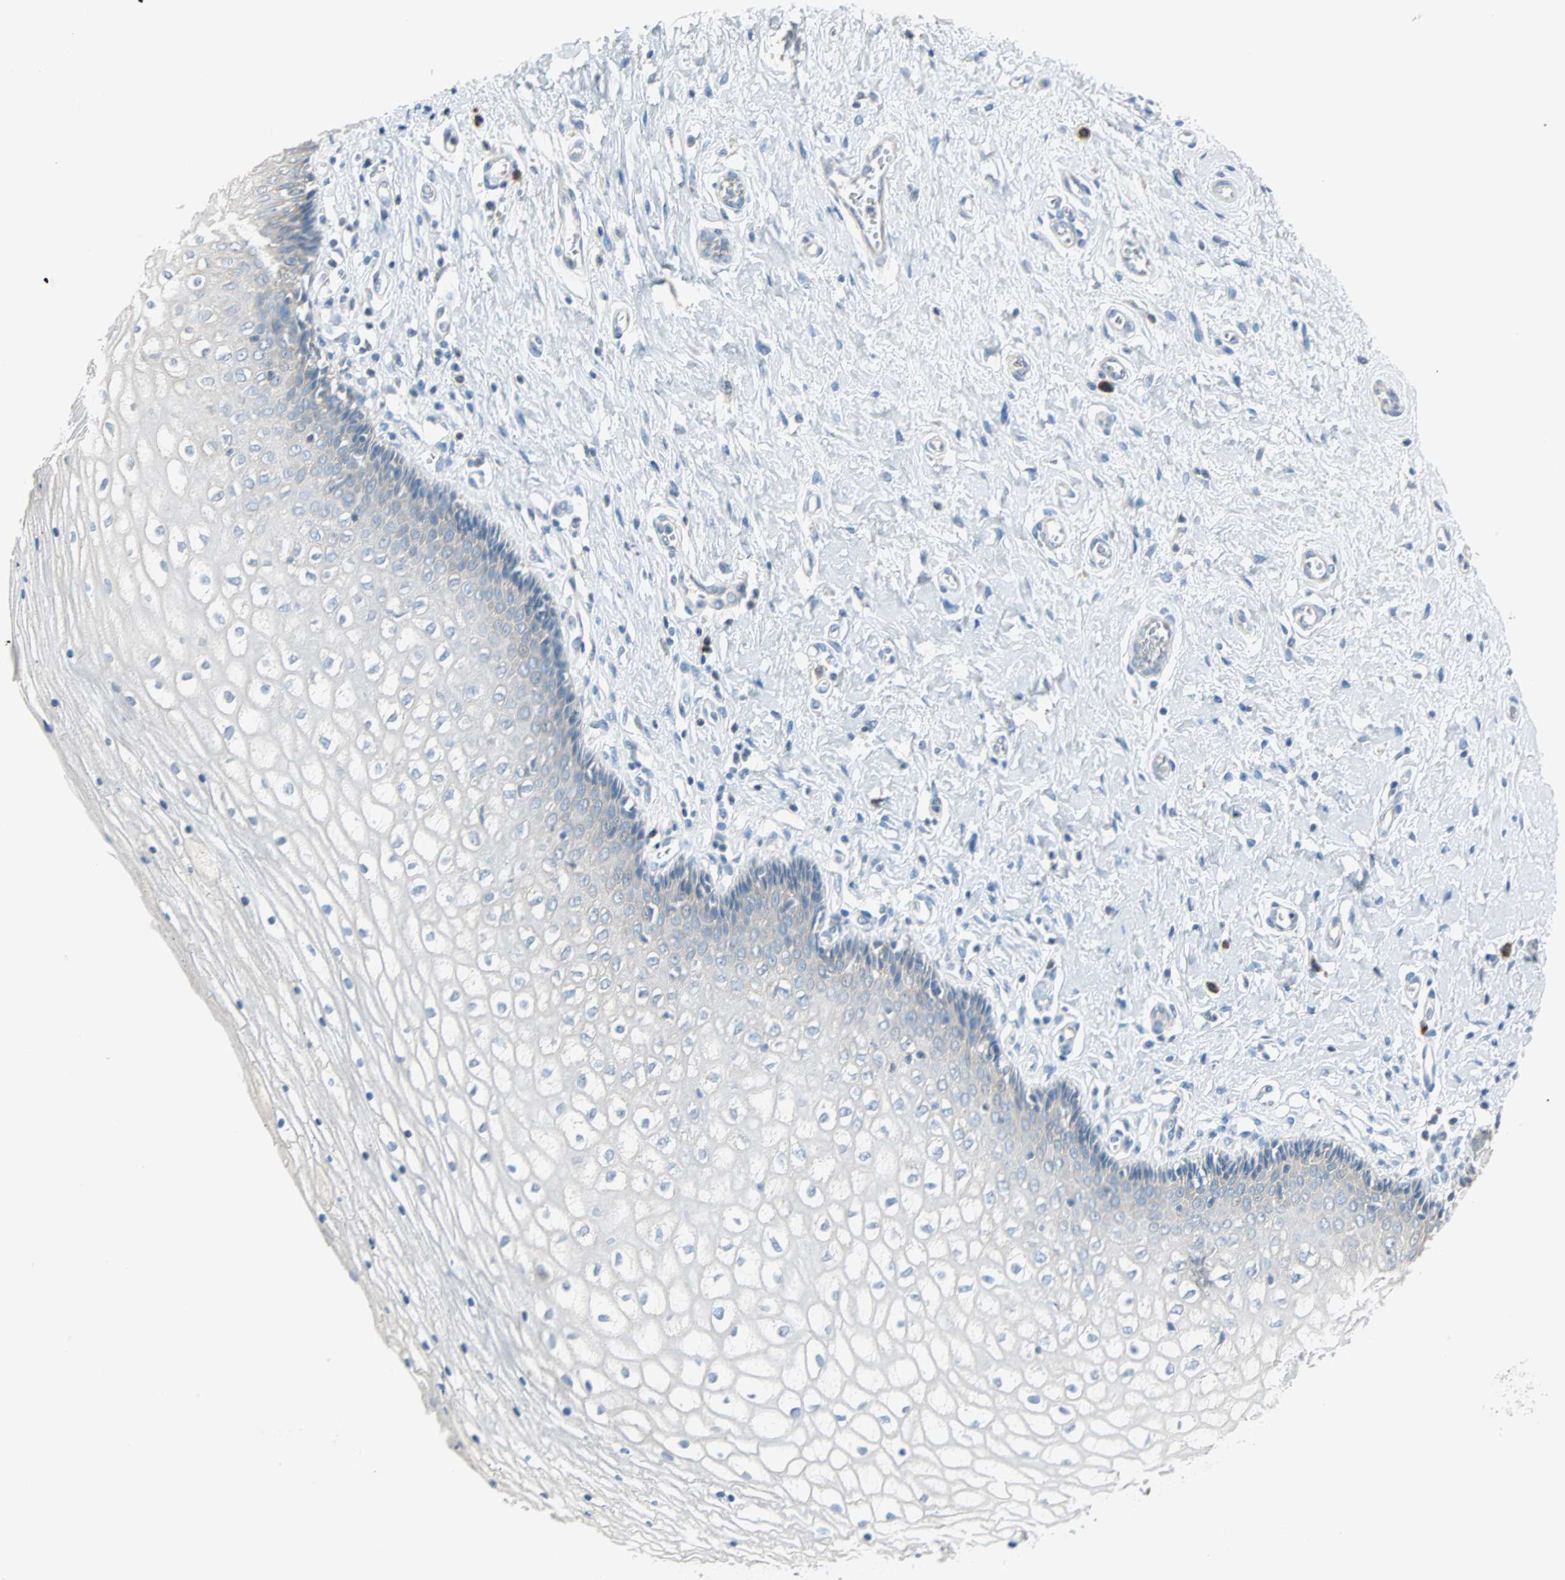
{"staining": {"intensity": "negative", "quantity": "none", "location": "none"}, "tissue": "vagina", "cell_type": "Squamous epithelial cells", "image_type": "normal", "snomed": [{"axis": "morphology", "description": "Normal tissue, NOS"}, {"axis": "topography", "description": "Soft tissue"}, {"axis": "topography", "description": "Vagina"}], "caption": "High magnification brightfield microscopy of benign vagina stained with DAB (brown) and counterstained with hematoxylin (blue): squamous epithelial cells show no significant staining.", "gene": "ACVRL1", "patient": {"sex": "female", "age": 61}}